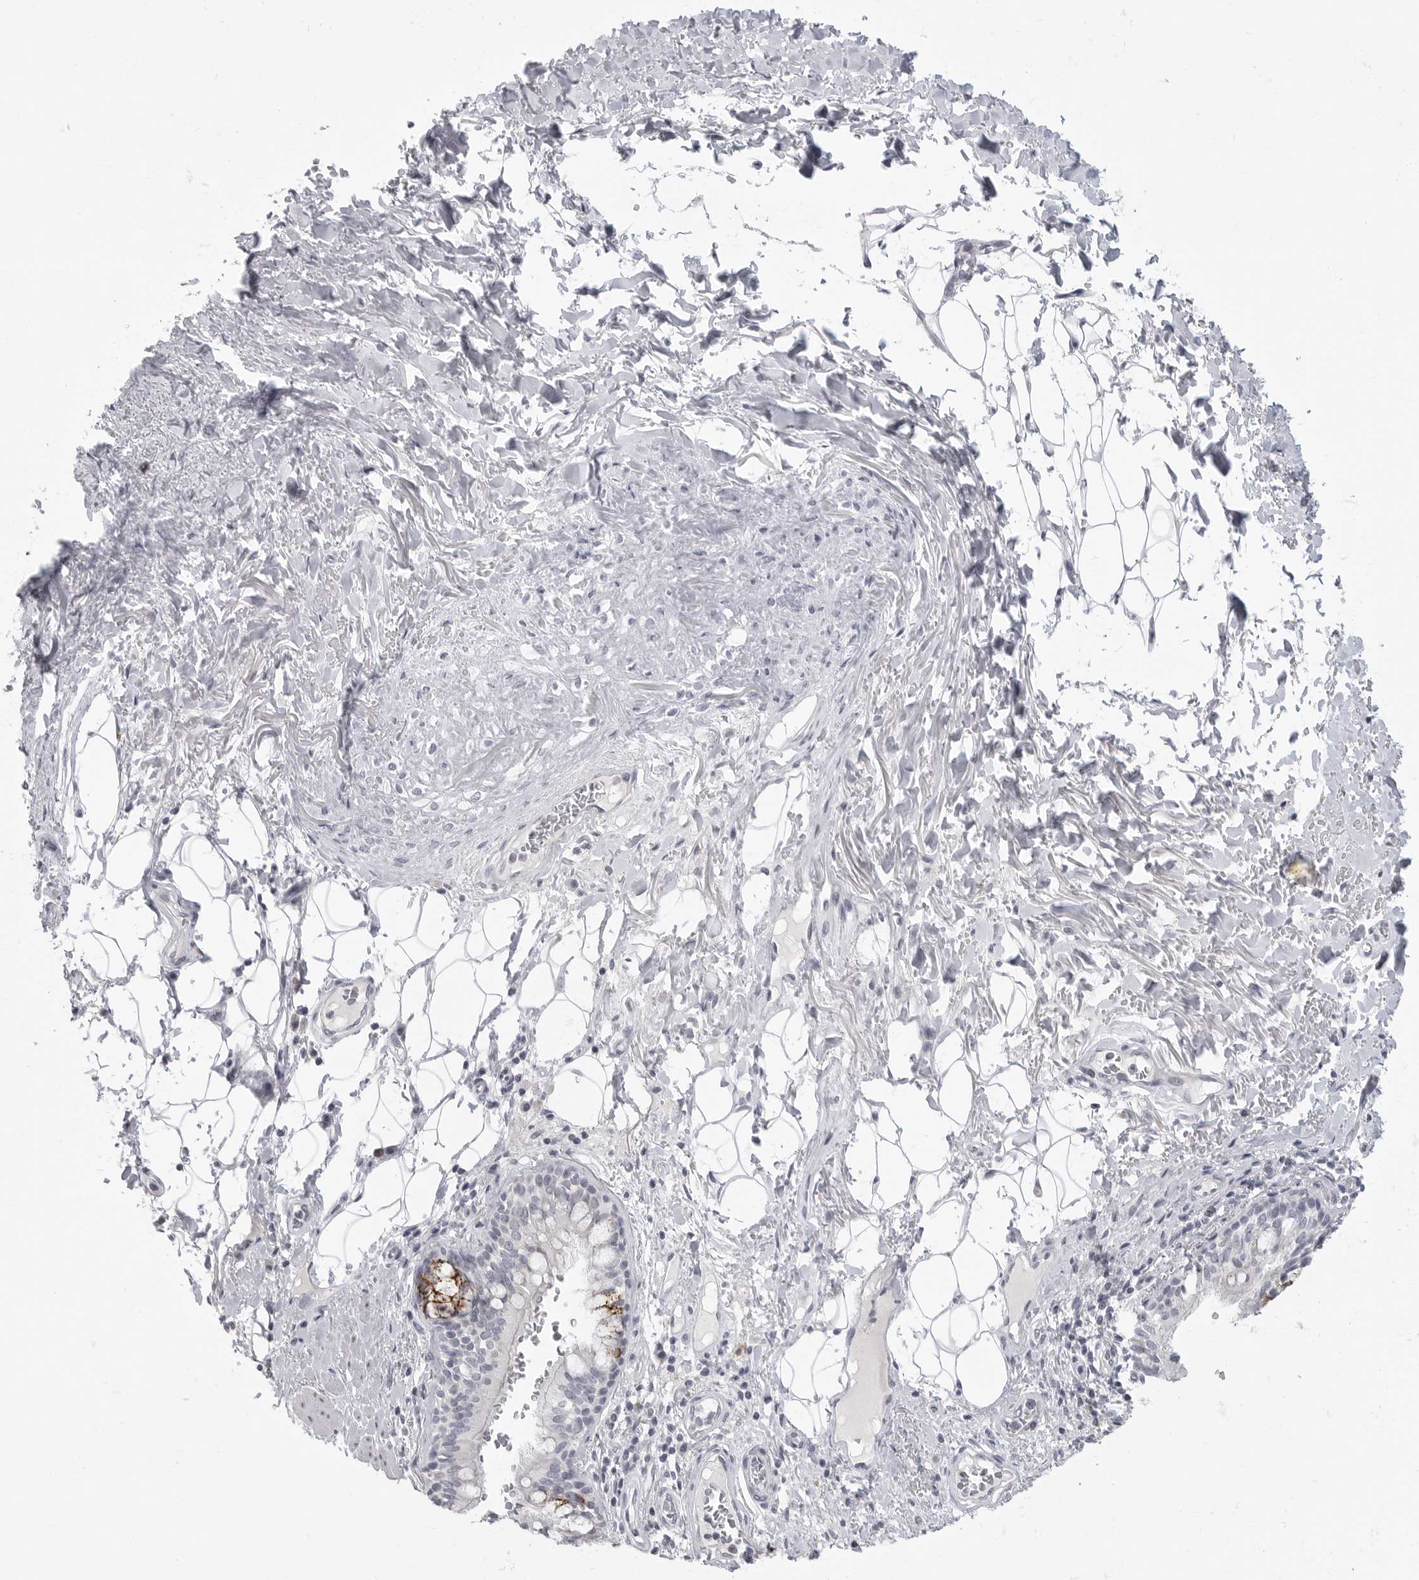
{"staining": {"intensity": "moderate", "quantity": "<25%", "location": "cytoplasmic/membranous"}, "tissue": "bronchus", "cell_type": "Respiratory epithelial cells", "image_type": "normal", "snomed": [{"axis": "morphology", "description": "Normal tissue, NOS"}, {"axis": "topography", "description": "Cartilage tissue"}], "caption": "Immunohistochemistry of normal human bronchus demonstrates low levels of moderate cytoplasmic/membranous expression in approximately <25% of respiratory epithelial cells.", "gene": "HMGCS2", "patient": {"sex": "female", "age": 63}}